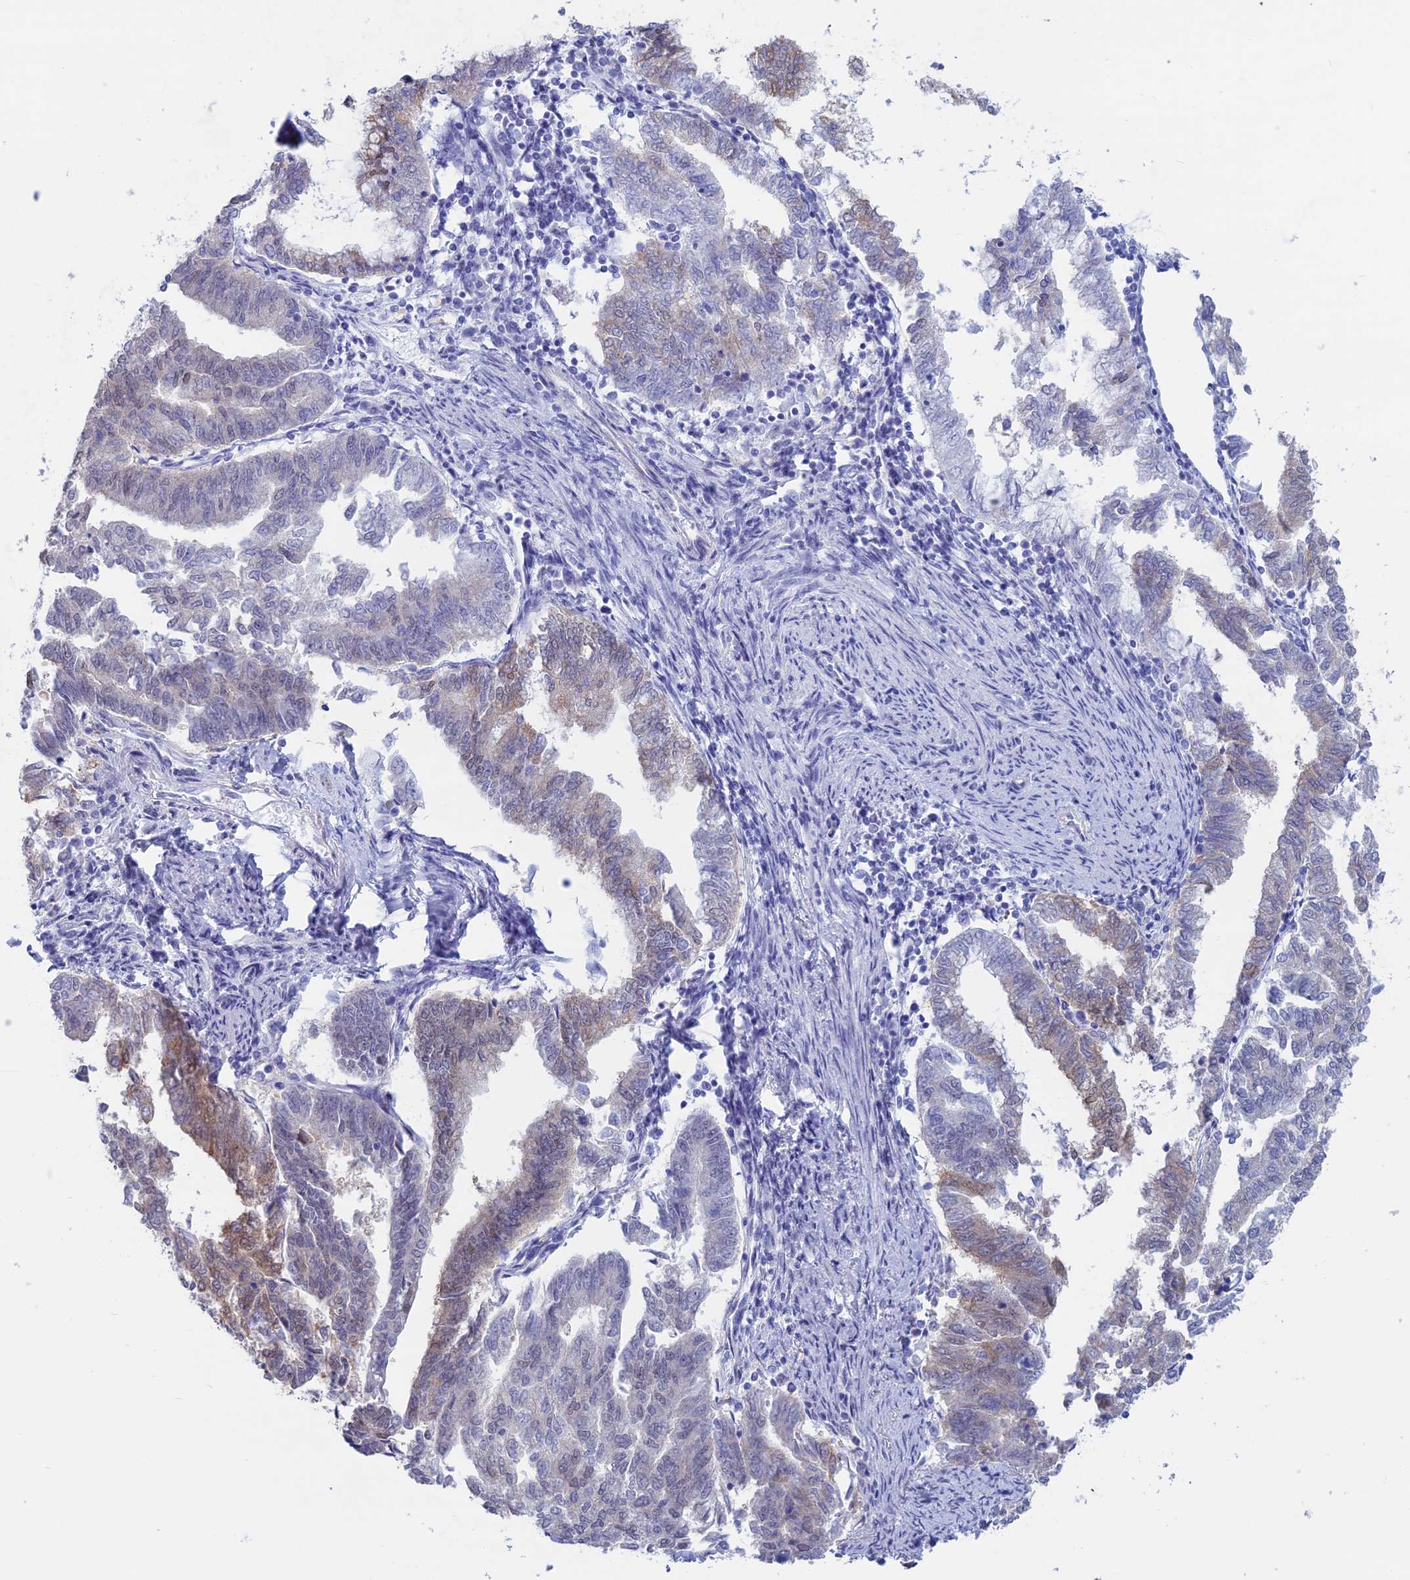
{"staining": {"intensity": "weak", "quantity": "<25%", "location": "cytoplasmic/membranous,nuclear"}, "tissue": "endometrial cancer", "cell_type": "Tumor cells", "image_type": "cancer", "snomed": [{"axis": "morphology", "description": "Adenocarcinoma, NOS"}, {"axis": "topography", "description": "Endometrium"}], "caption": "High magnification brightfield microscopy of endometrial cancer (adenocarcinoma) stained with DAB (brown) and counterstained with hematoxylin (blue): tumor cells show no significant staining. Nuclei are stained in blue.", "gene": "LHFPL2", "patient": {"sex": "female", "age": 79}}